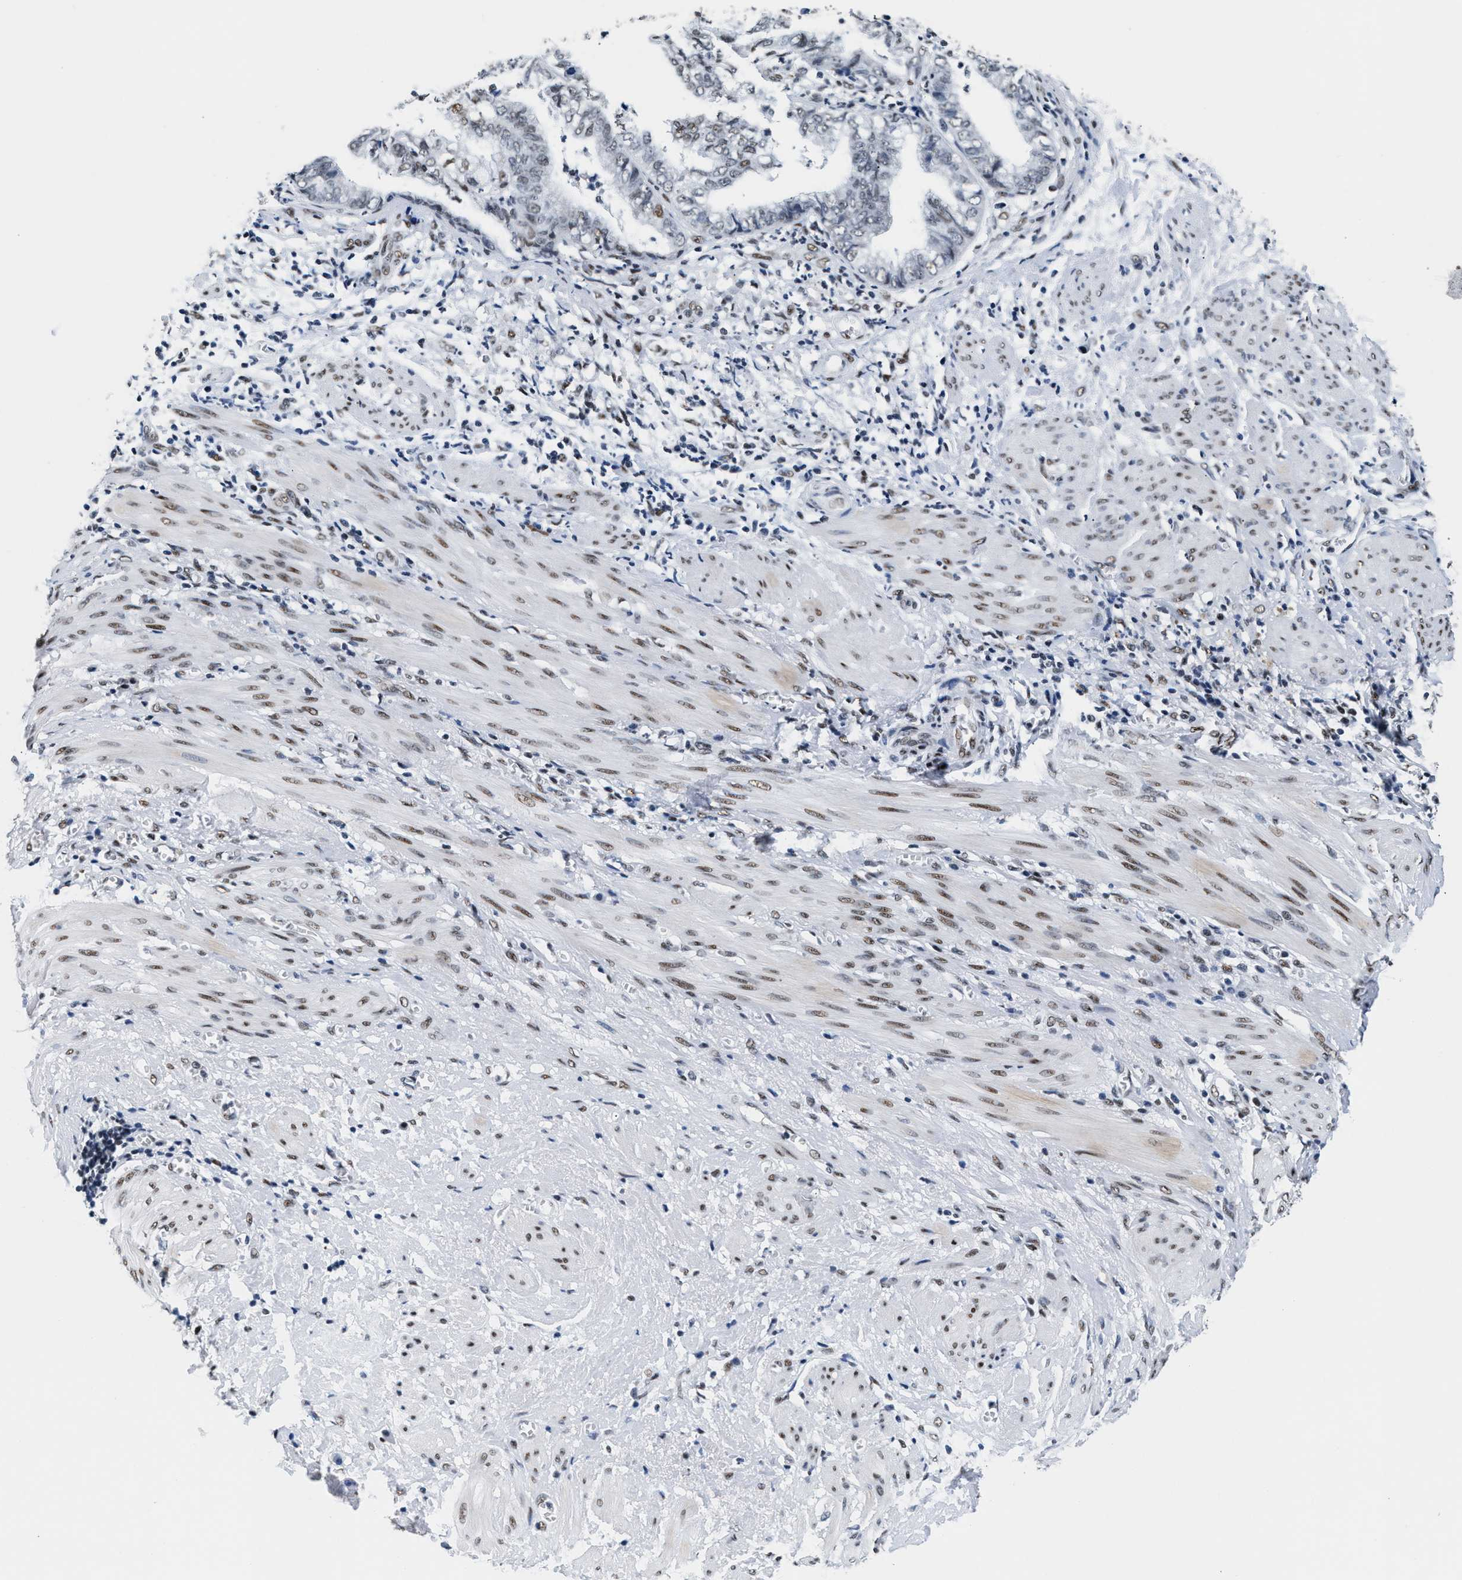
{"staining": {"intensity": "moderate", "quantity": "<25%", "location": "nuclear"}, "tissue": "endometrial cancer", "cell_type": "Tumor cells", "image_type": "cancer", "snomed": [{"axis": "morphology", "description": "Necrosis, NOS"}, {"axis": "morphology", "description": "Adenocarcinoma, NOS"}, {"axis": "topography", "description": "Endometrium"}], "caption": "The photomicrograph reveals a brown stain indicating the presence of a protein in the nuclear of tumor cells in endometrial cancer.", "gene": "RAD50", "patient": {"sex": "female", "age": 79}}